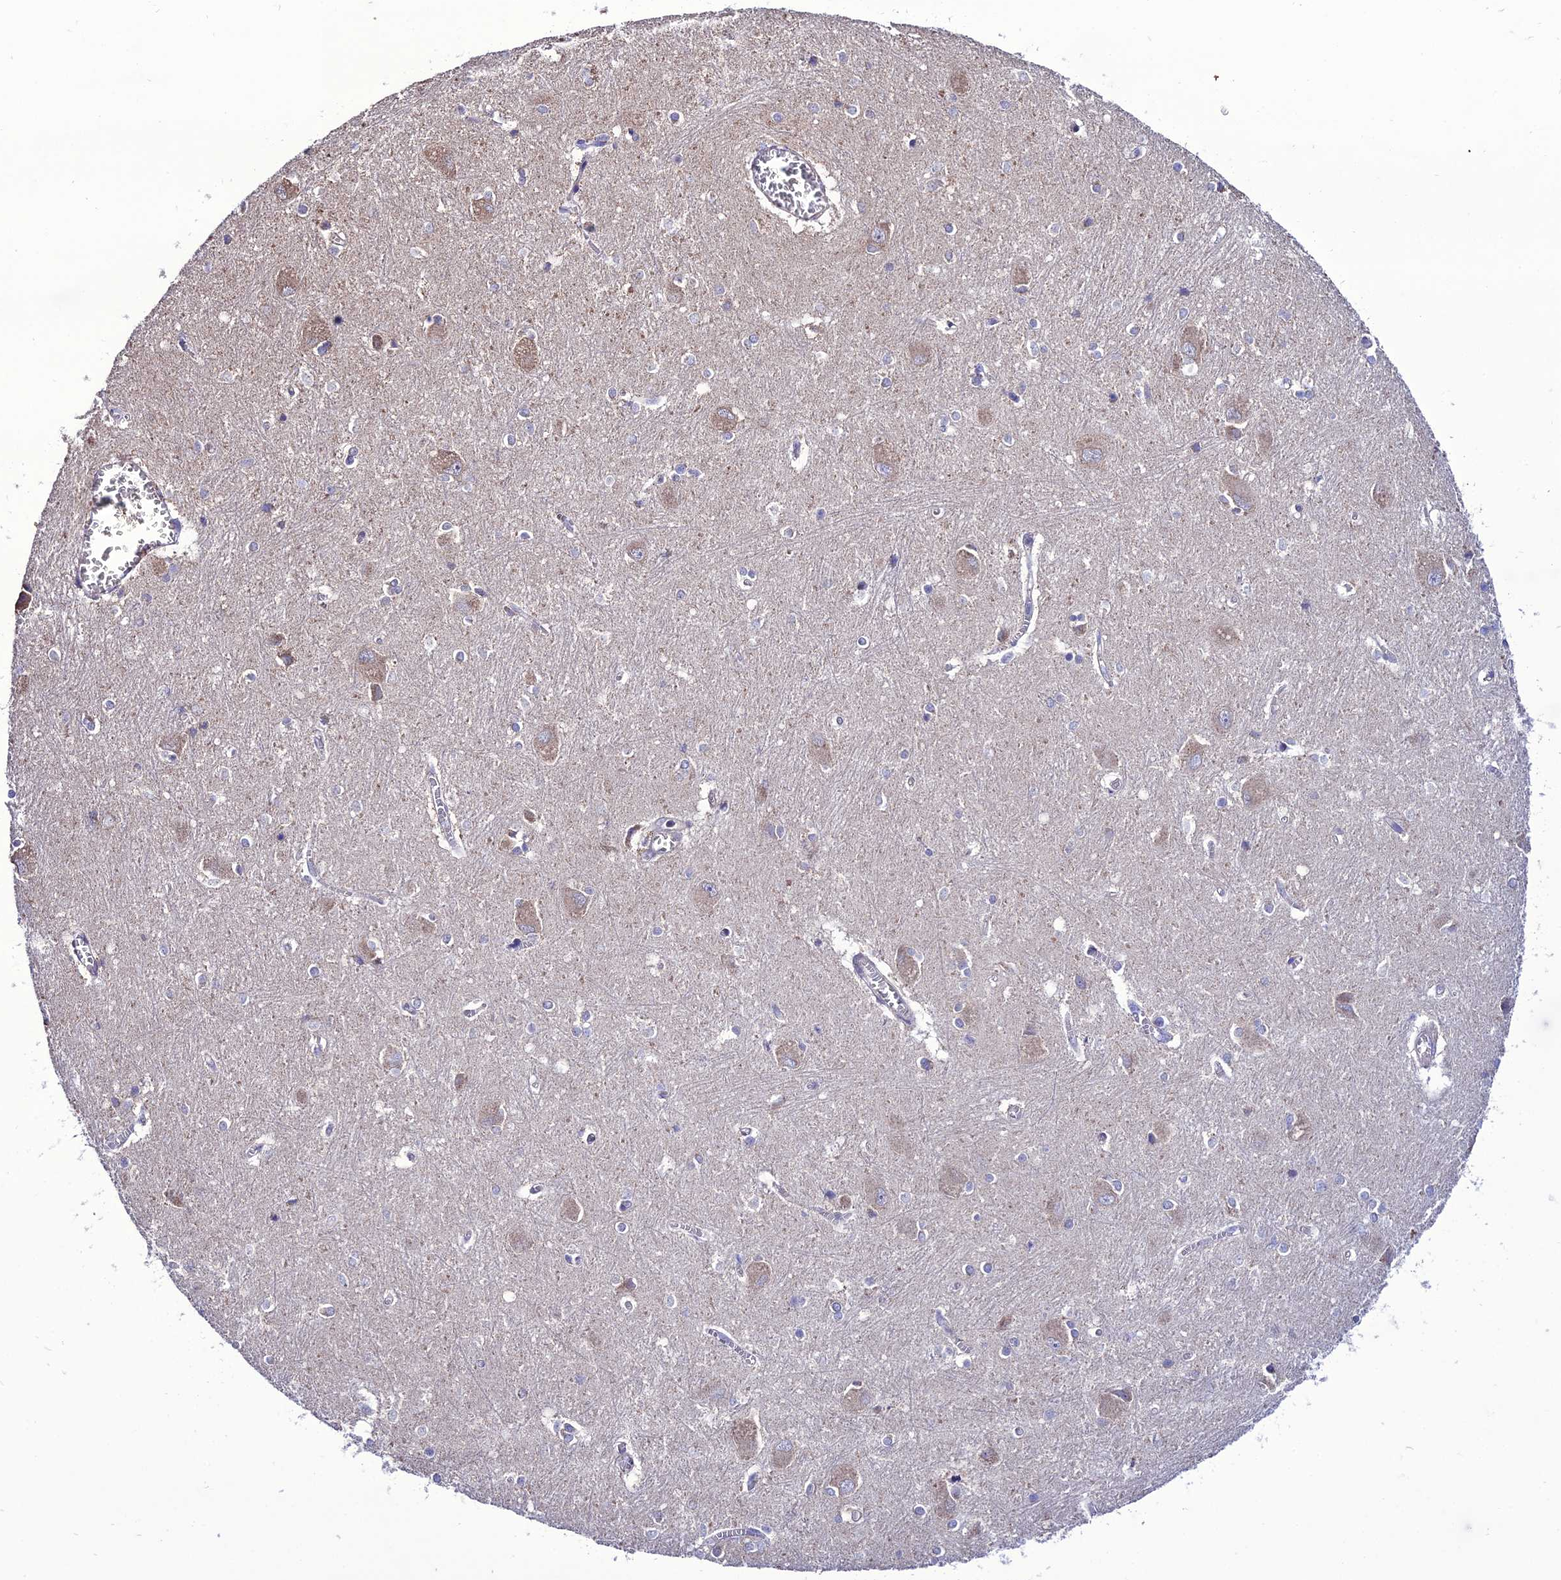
{"staining": {"intensity": "negative", "quantity": "none", "location": "none"}, "tissue": "caudate", "cell_type": "Glial cells", "image_type": "normal", "snomed": [{"axis": "morphology", "description": "Normal tissue, NOS"}, {"axis": "topography", "description": "Lateral ventricle wall"}], "caption": "Immunohistochemistry photomicrograph of normal human caudate stained for a protein (brown), which shows no positivity in glial cells.", "gene": "HOGA1", "patient": {"sex": "male", "age": 37}}